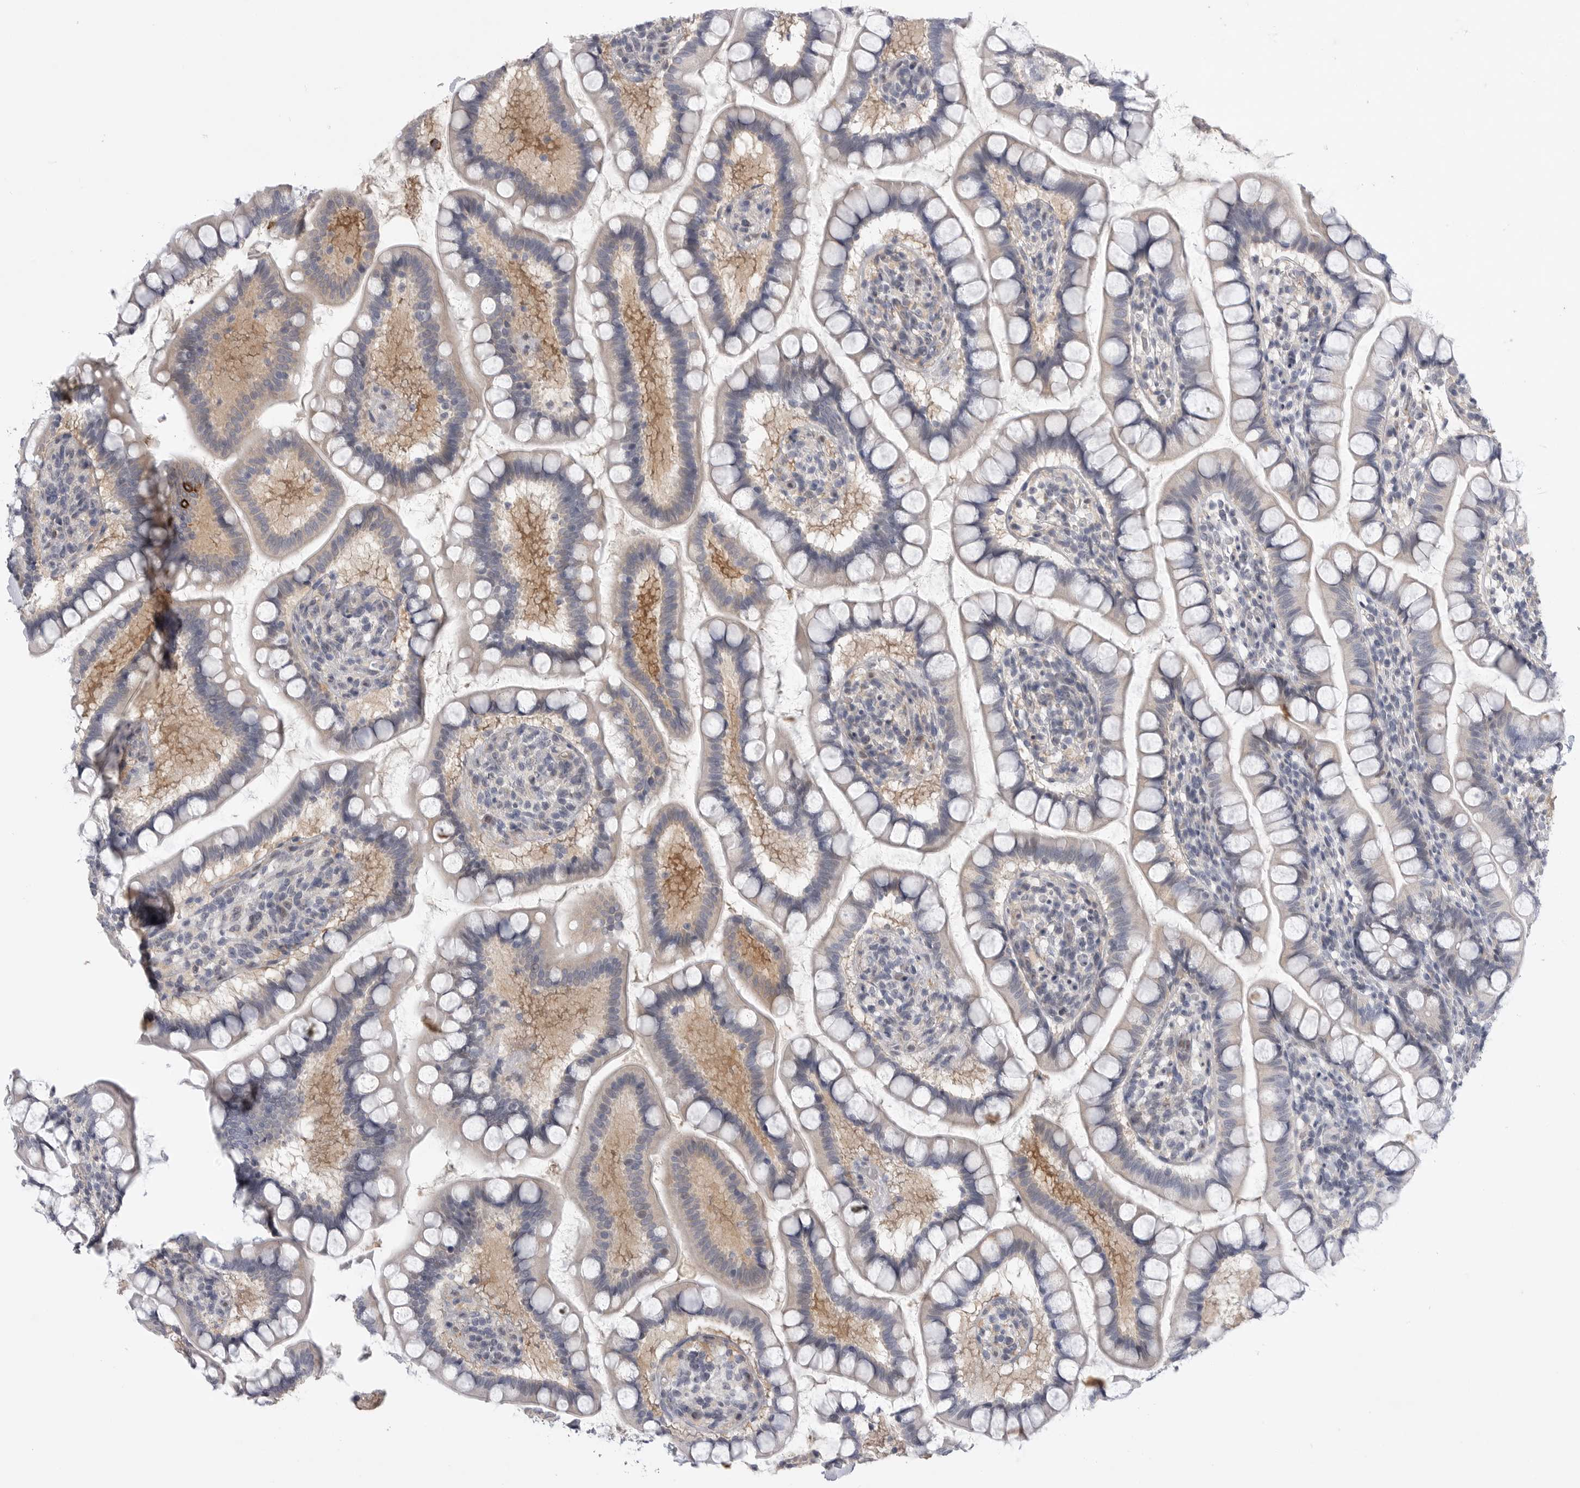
{"staining": {"intensity": "negative", "quantity": "none", "location": "none"}, "tissue": "small intestine", "cell_type": "Glandular cells", "image_type": "normal", "snomed": [{"axis": "morphology", "description": "Normal tissue, NOS"}, {"axis": "topography", "description": "Small intestine"}], "caption": "There is no significant expression in glandular cells of small intestine. (DAB (3,3'-diaminobenzidine) immunohistochemistry, high magnification).", "gene": "FBXO43", "patient": {"sex": "female", "age": 84}}